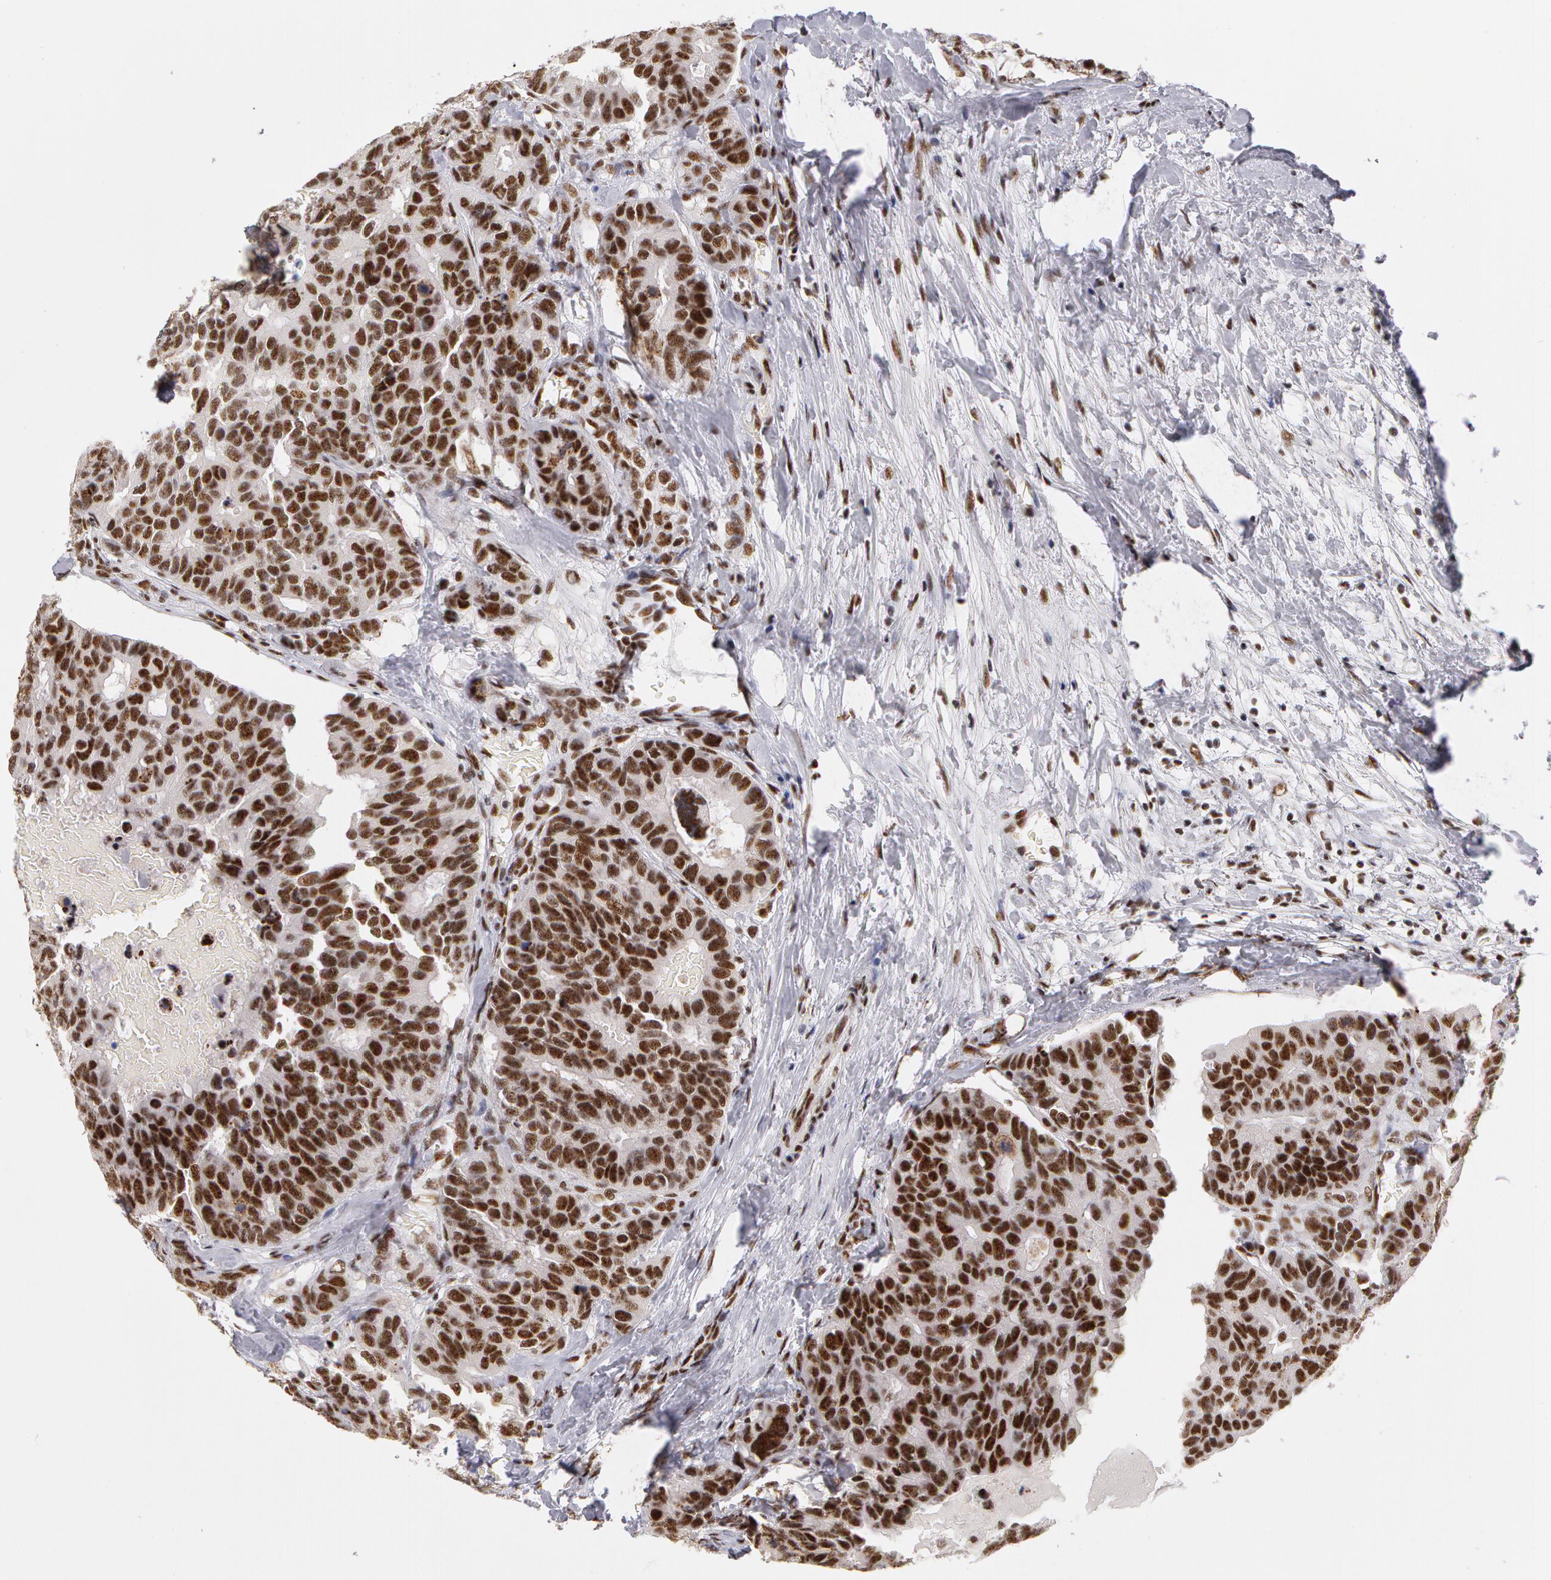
{"staining": {"intensity": "moderate", "quantity": ">75%", "location": "nuclear"}, "tissue": "breast cancer", "cell_type": "Tumor cells", "image_type": "cancer", "snomed": [{"axis": "morphology", "description": "Duct carcinoma"}, {"axis": "topography", "description": "Breast"}], "caption": "DAB immunohistochemical staining of invasive ductal carcinoma (breast) reveals moderate nuclear protein positivity in about >75% of tumor cells.", "gene": "PNN", "patient": {"sex": "female", "age": 69}}